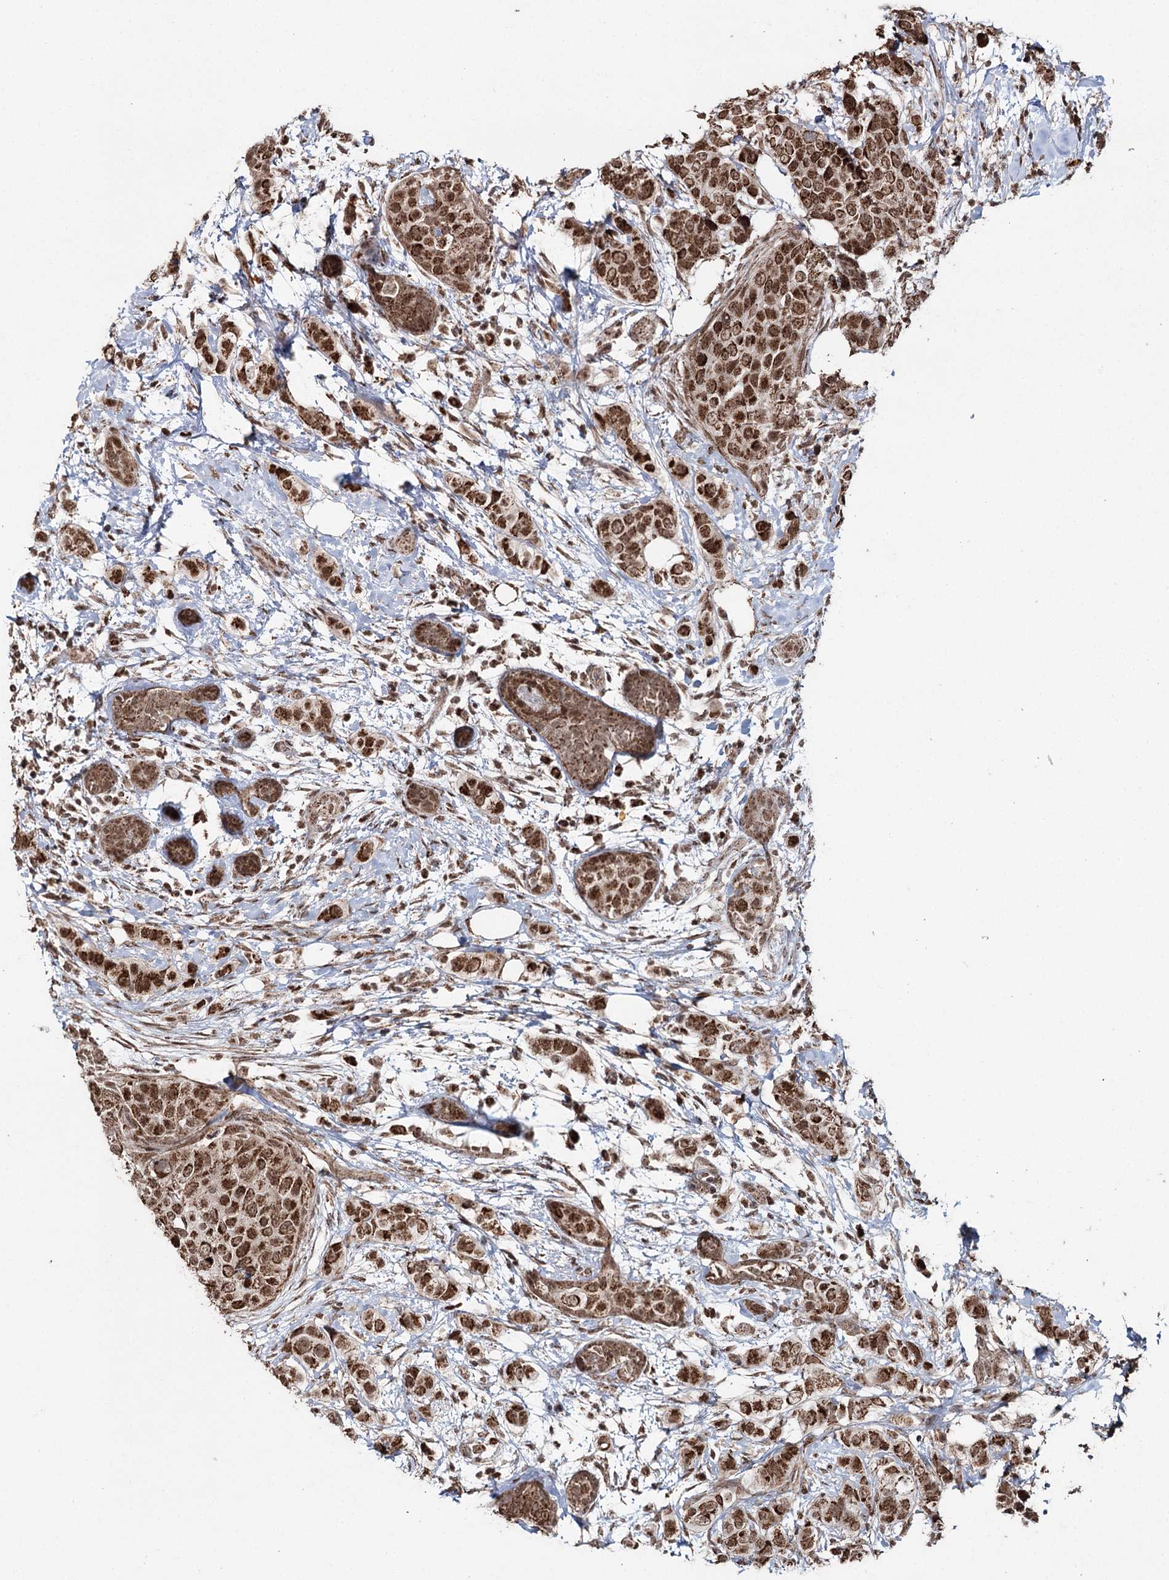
{"staining": {"intensity": "strong", "quantity": ">75%", "location": "cytoplasmic/membranous,nuclear"}, "tissue": "breast cancer", "cell_type": "Tumor cells", "image_type": "cancer", "snomed": [{"axis": "morphology", "description": "Lobular carcinoma"}, {"axis": "topography", "description": "Breast"}], "caption": "Immunohistochemistry staining of breast cancer, which displays high levels of strong cytoplasmic/membranous and nuclear staining in about >75% of tumor cells indicating strong cytoplasmic/membranous and nuclear protein staining. The staining was performed using DAB (3,3'-diaminobenzidine) (brown) for protein detection and nuclei were counterstained in hematoxylin (blue).", "gene": "PDHX", "patient": {"sex": "female", "age": 51}}